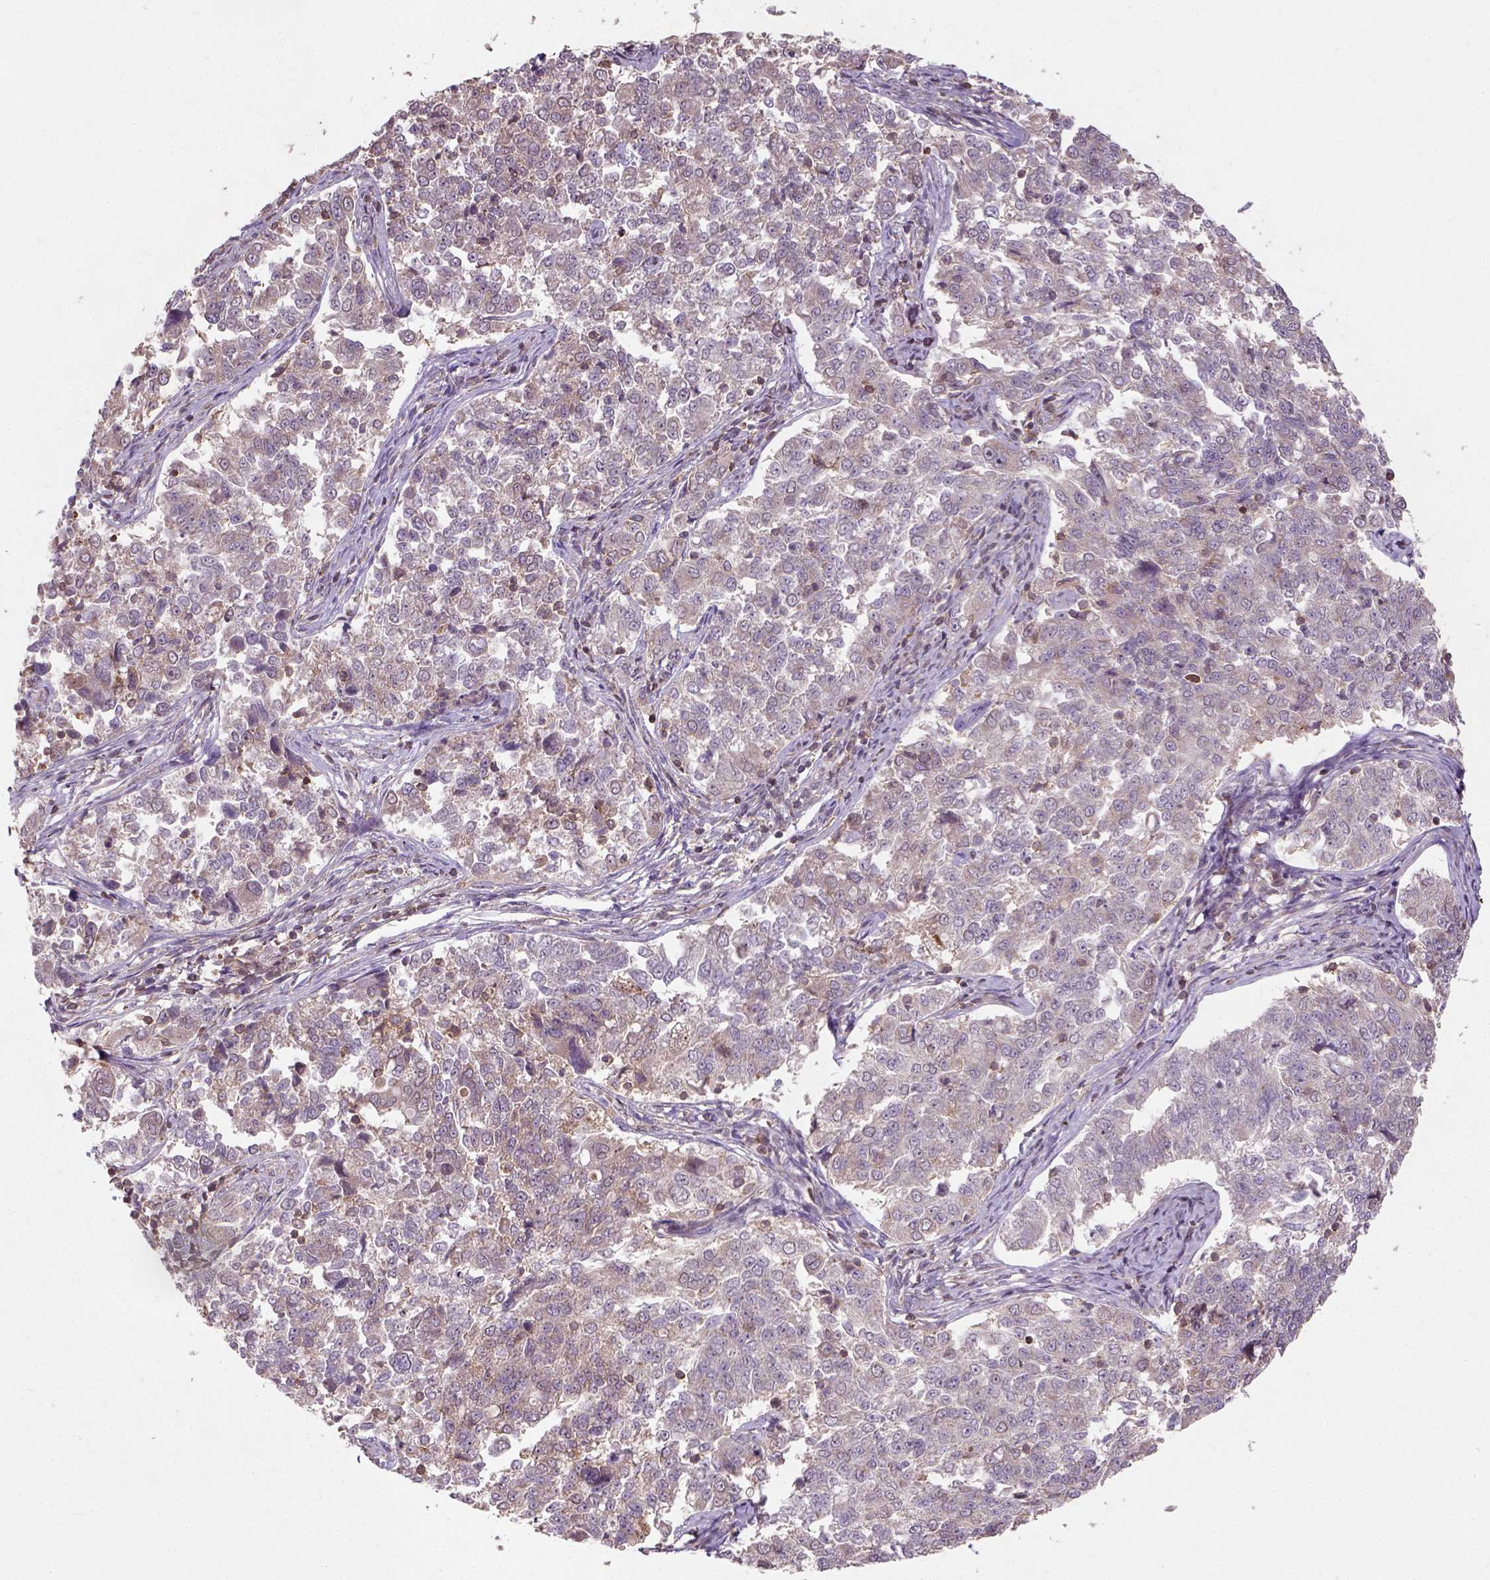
{"staining": {"intensity": "weak", "quantity": ">75%", "location": "cytoplasmic/membranous"}, "tissue": "endometrial cancer", "cell_type": "Tumor cells", "image_type": "cancer", "snomed": [{"axis": "morphology", "description": "Adenocarcinoma, NOS"}, {"axis": "topography", "description": "Endometrium"}], "caption": "Immunohistochemical staining of human adenocarcinoma (endometrial) displays low levels of weak cytoplasmic/membranous protein expression in about >75% of tumor cells.", "gene": "CAMKK1", "patient": {"sex": "female", "age": 43}}